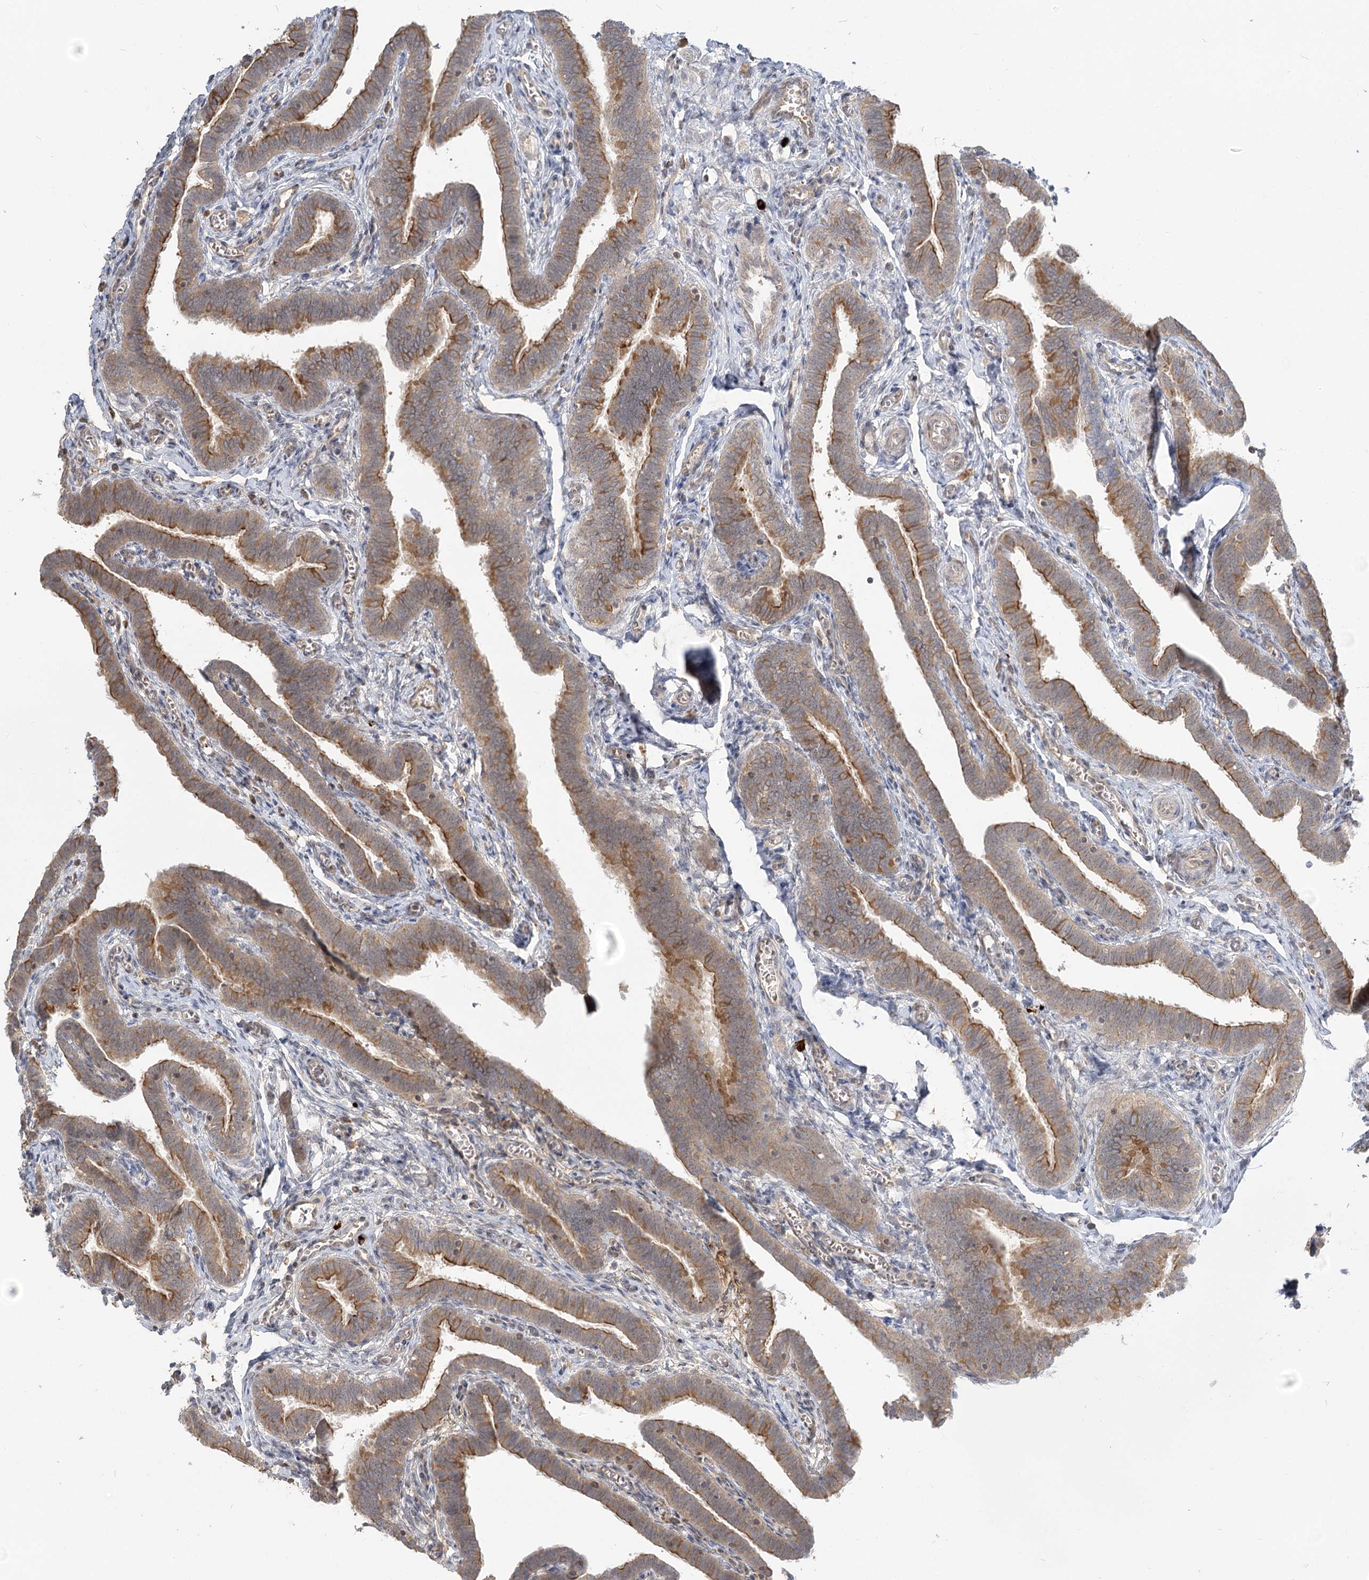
{"staining": {"intensity": "moderate", "quantity": ">75%", "location": "cytoplasmic/membranous"}, "tissue": "fallopian tube", "cell_type": "Glandular cells", "image_type": "normal", "snomed": [{"axis": "morphology", "description": "Normal tissue, NOS"}, {"axis": "topography", "description": "Fallopian tube"}], "caption": "Fallopian tube stained with DAB immunohistochemistry (IHC) exhibits medium levels of moderate cytoplasmic/membranous staining in approximately >75% of glandular cells.", "gene": "GUCY2C", "patient": {"sex": "female", "age": 36}}